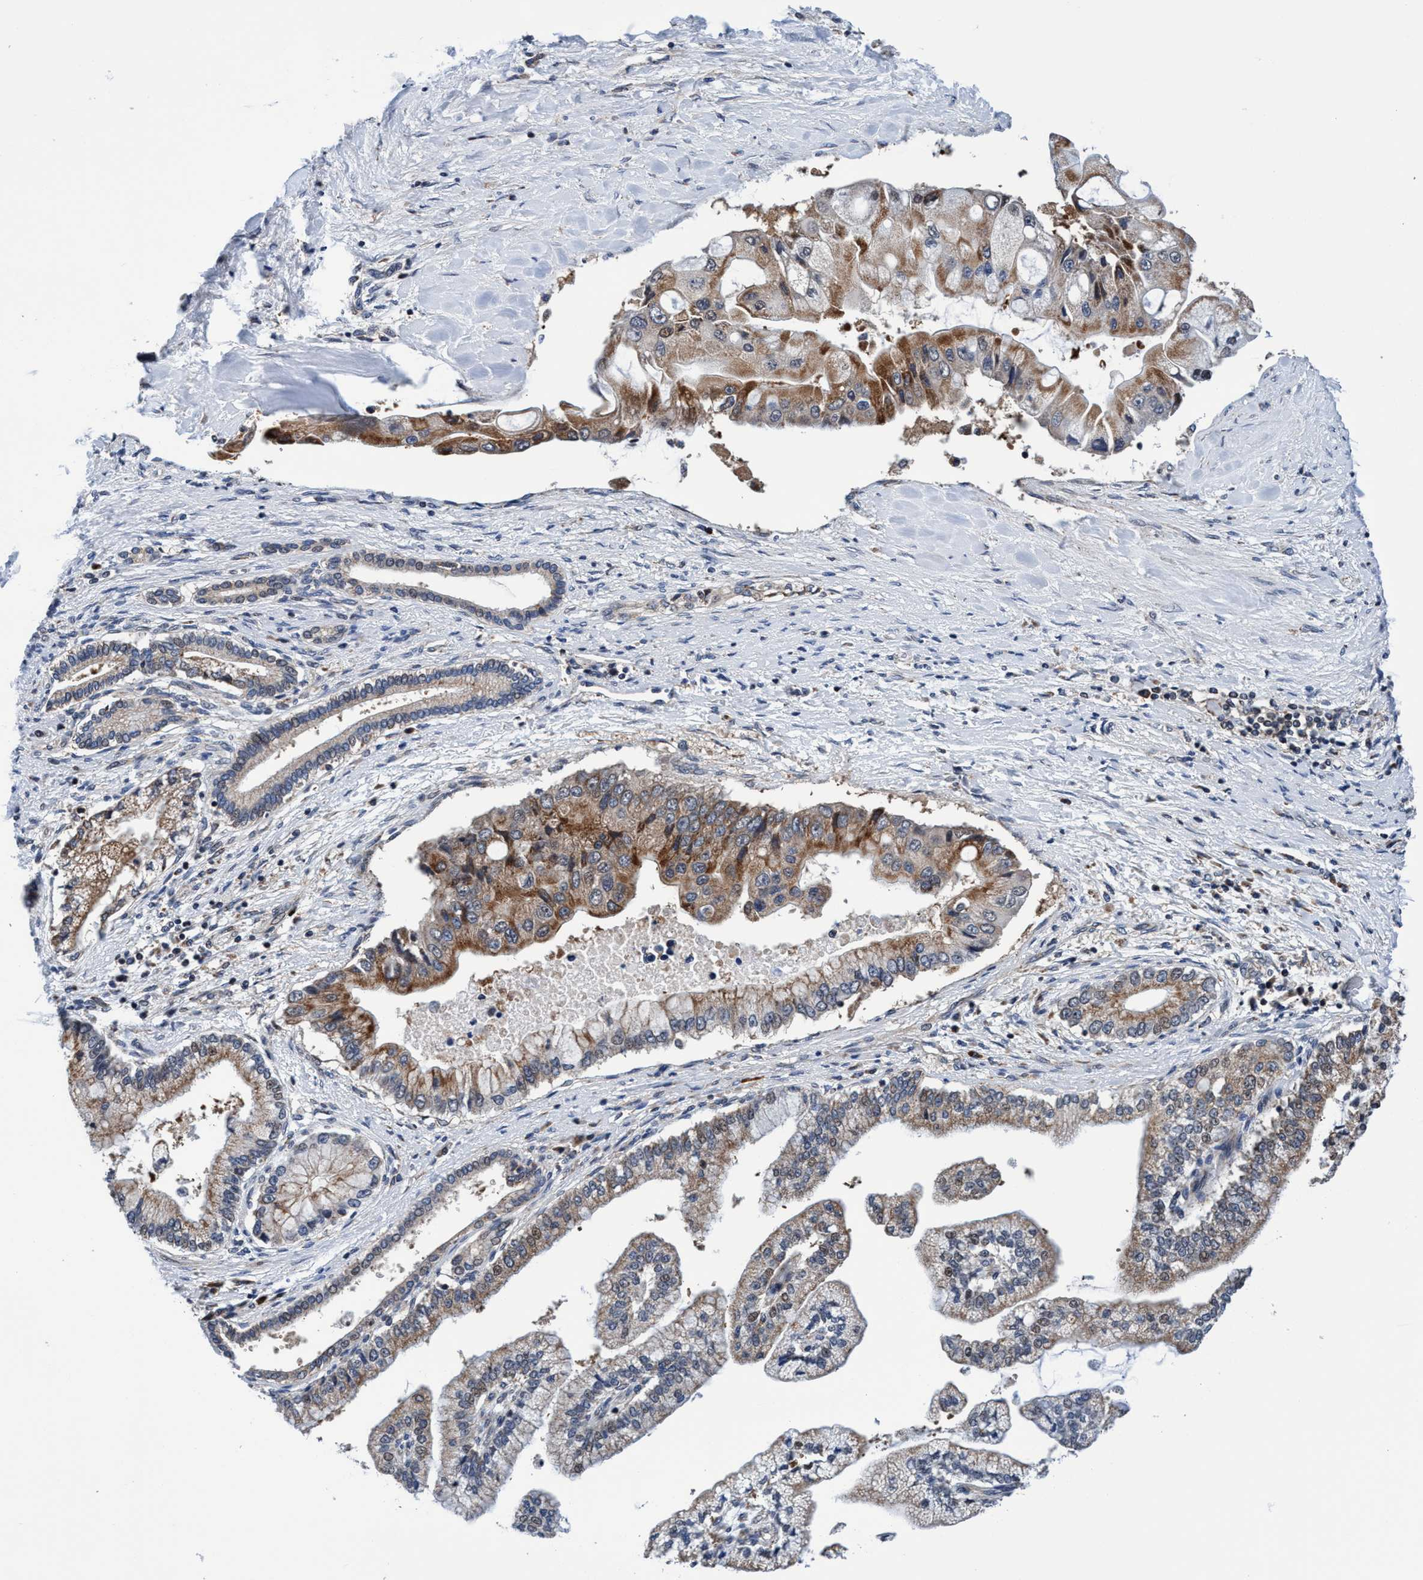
{"staining": {"intensity": "moderate", "quantity": "25%-75%", "location": "cytoplasmic/membranous"}, "tissue": "liver cancer", "cell_type": "Tumor cells", "image_type": "cancer", "snomed": [{"axis": "morphology", "description": "Cholangiocarcinoma"}, {"axis": "topography", "description": "Liver"}], "caption": "Cholangiocarcinoma (liver) stained with DAB immunohistochemistry reveals medium levels of moderate cytoplasmic/membranous expression in approximately 25%-75% of tumor cells.", "gene": "AGAP2", "patient": {"sex": "male", "age": 50}}